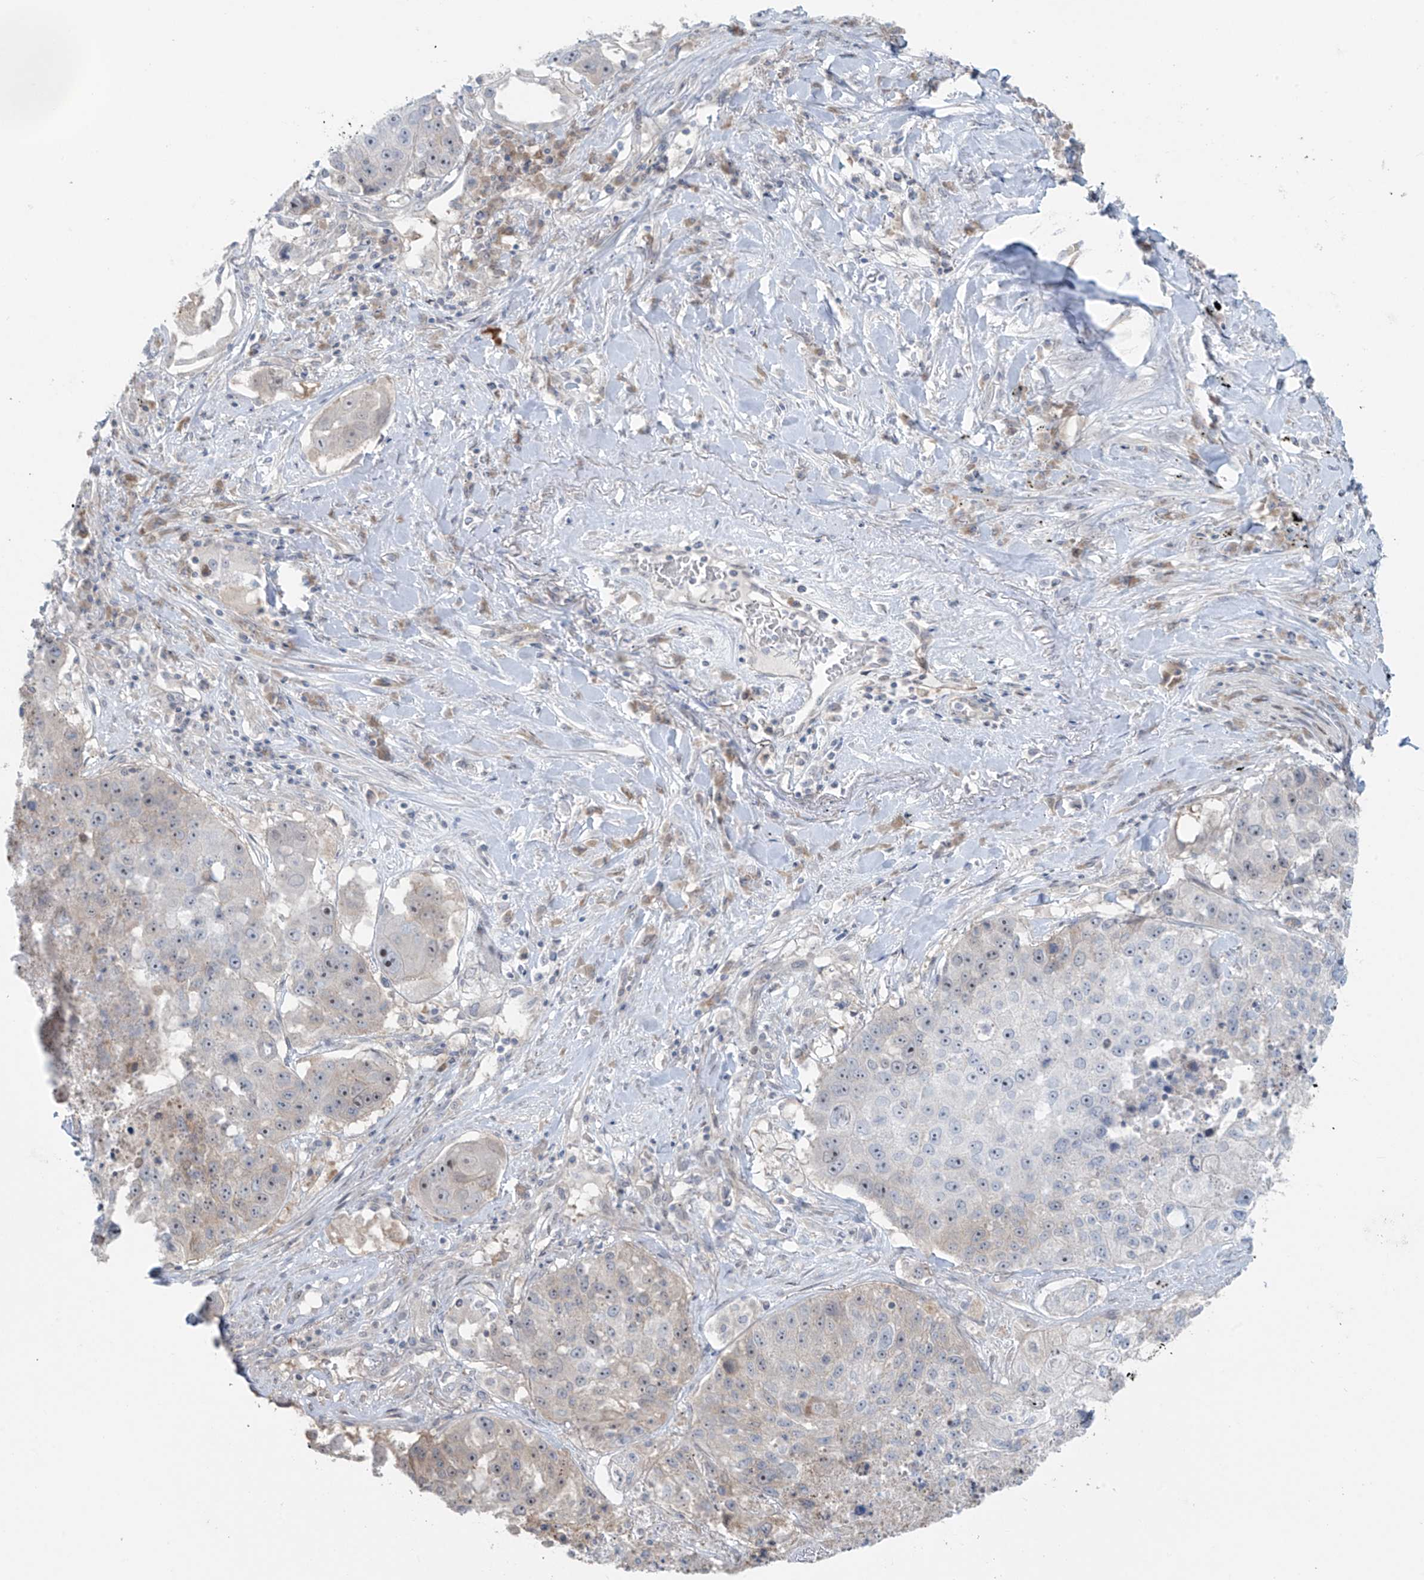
{"staining": {"intensity": "negative", "quantity": "none", "location": "none"}, "tissue": "lung cancer", "cell_type": "Tumor cells", "image_type": "cancer", "snomed": [{"axis": "morphology", "description": "Squamous cell carcinoma, NOS"}, {"axis": "topography", "description": "Lung"}], "caption": "Tumor cells show no significant protein staining in squamous cell carcinoma (lung).", "gene": "PPAT", "patient": {"sex": "male", "age": 61}}